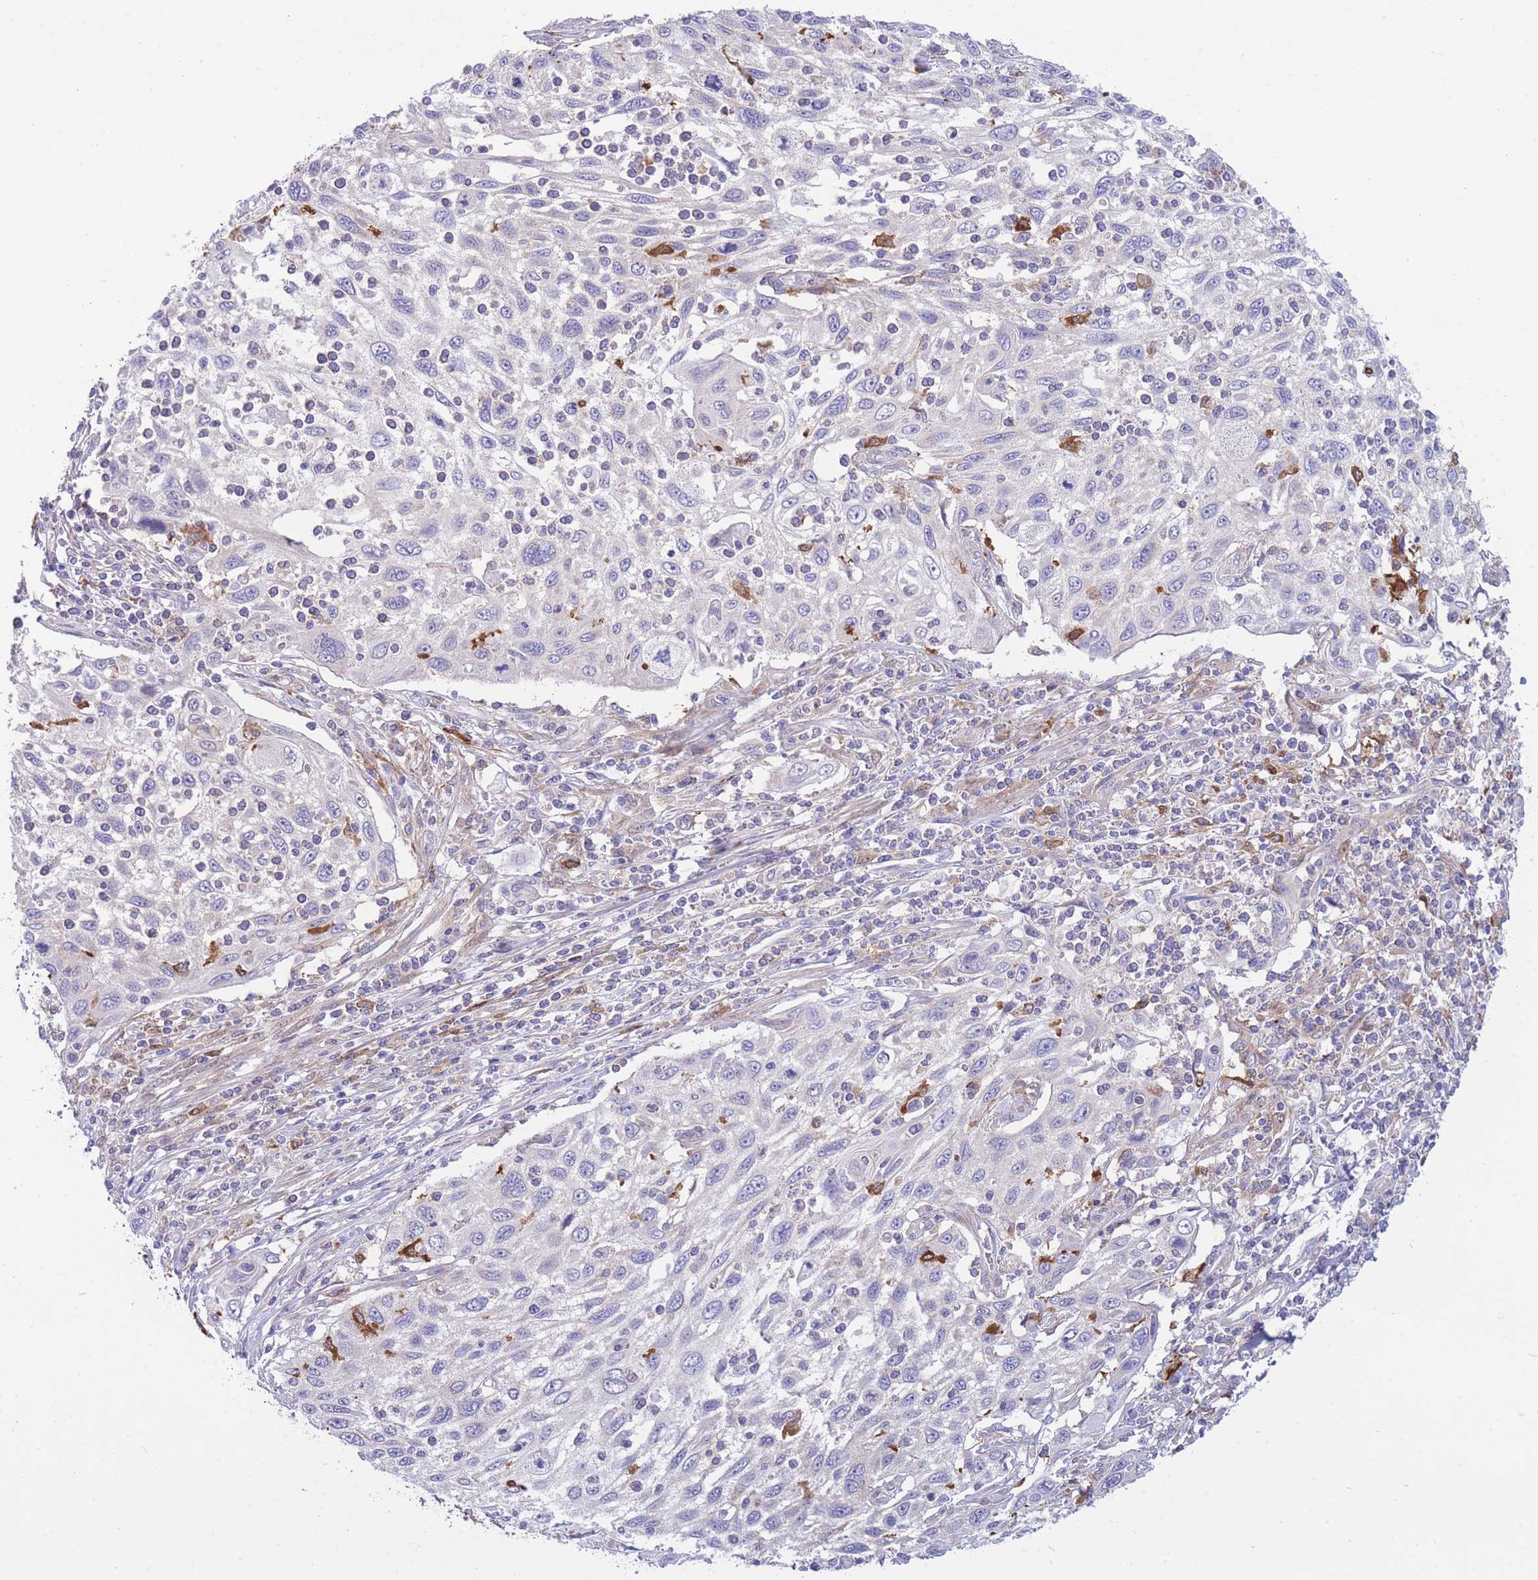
{"staining": {"intensity": "negative", "quantity": "none", "location": "none"}, "tissue": "cervical cancer", "cell_type": "Tumor cells", "image_type": "cancer", "snomed": [{"axis": "morphology", "description": "Squamous cell carcinoma, NOS"}, {"axis": "topography", "description": "Cervix"}], "caption": "This micrograph is of cervical cancer stained with immunohistochemistry (IHC) to label a protein in brown with the nuclei are counter-stained blue. There is no positivity in tumor cells.", "gene": "NAMPT", "patient": {"sex": "female", "age": 70}}